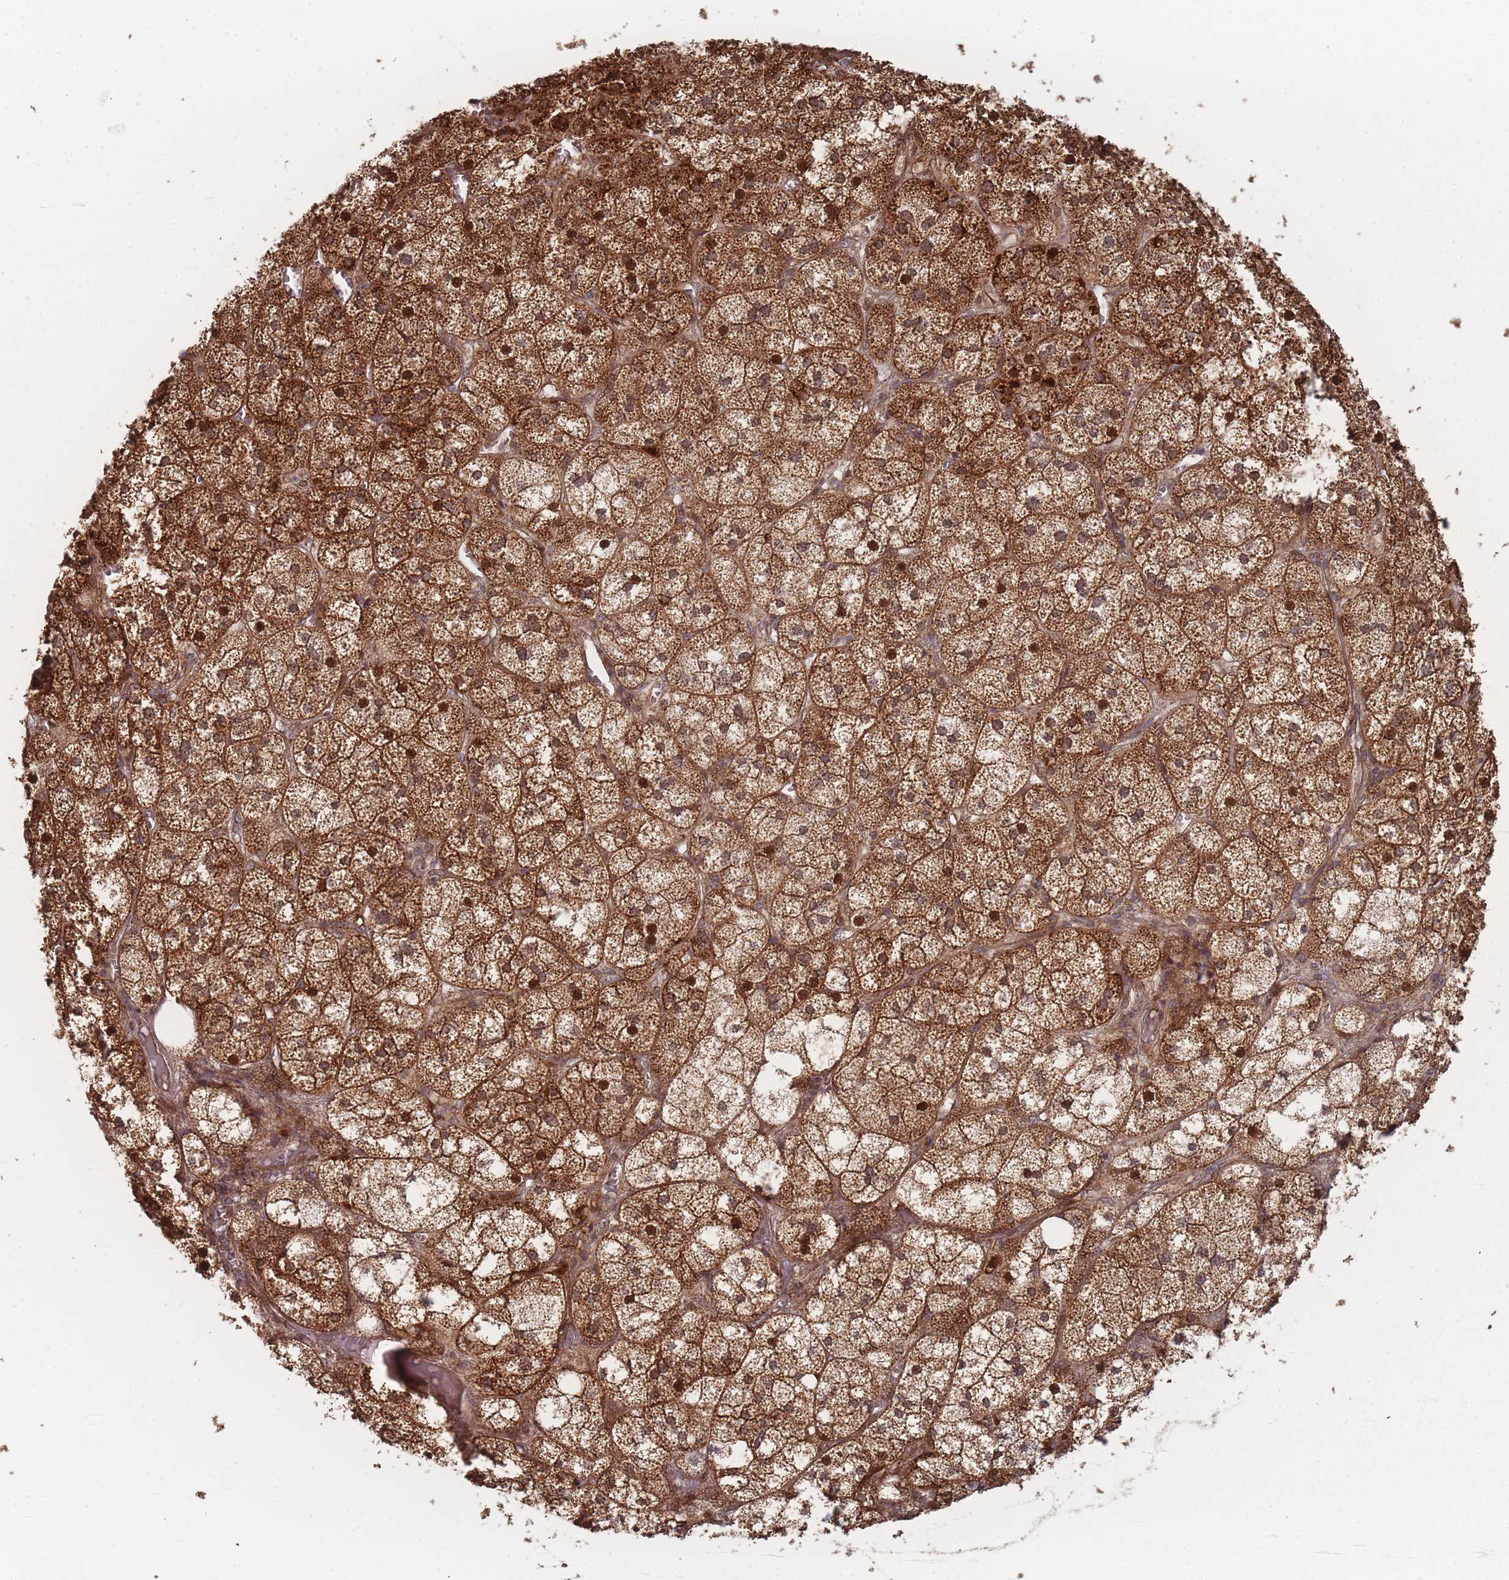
{"staining": {"intensity": "strong", "quantity": ">75%", "location": "cytoplasmic/membranous,nuclear"}, "tissue": "adrenal gland", "cell_type": "Glandular cells", "image_type": "normal", "snomed": [{"axis": "morphology", "description": "Normal tissue, NOS"}, {"axis": "topography", "description": "Adrenal gland"}], "caption": "Human adrenal gland stained with a brown dye reveals strong cytoplasmic/membranous,nuclear positive staining in about >75% of glandular cells.", "gene": "PSMB3", "patient": {"sex": "female", "age": 61}}